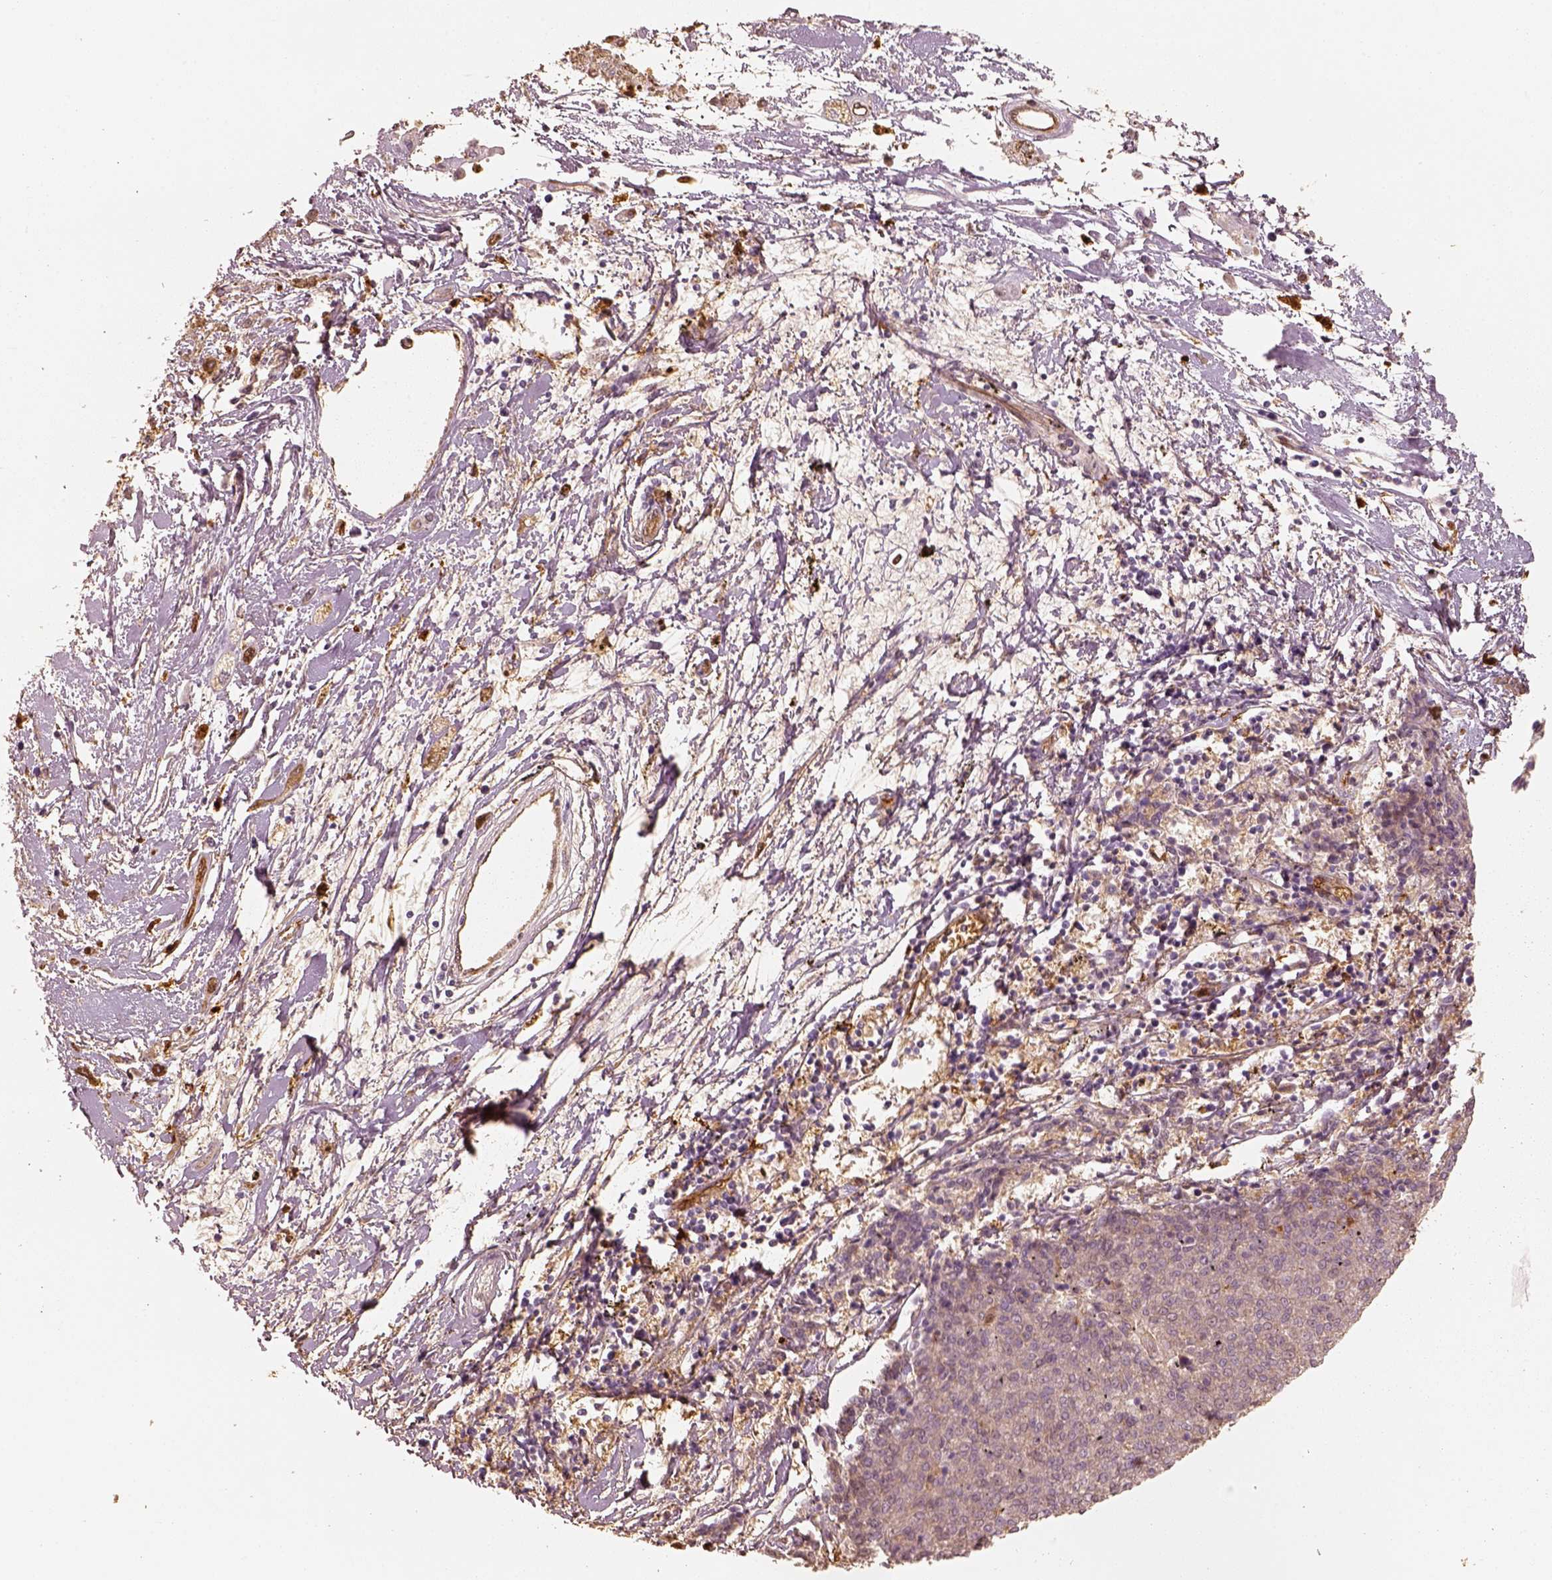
{"staining": {"intensity": "weak", "quantity": ">75%", "location": "cytoplasmic/membranous"}, "tissue": "melanoma", "cell_type": "Tumor cells", "image_type": "cancer", "snomed": [{"axis": "morphology", "description": "Malignant melanoma, NOS"}, {"axis": "topography", "description": "Skin"}], "caption": "A brown stain shows weak cytoplasmic/membranous positivity of a protein in malignant melanoma tumor cells.", "gene": "FSCN1", "patient": {"sex": "female", "age": 72}}